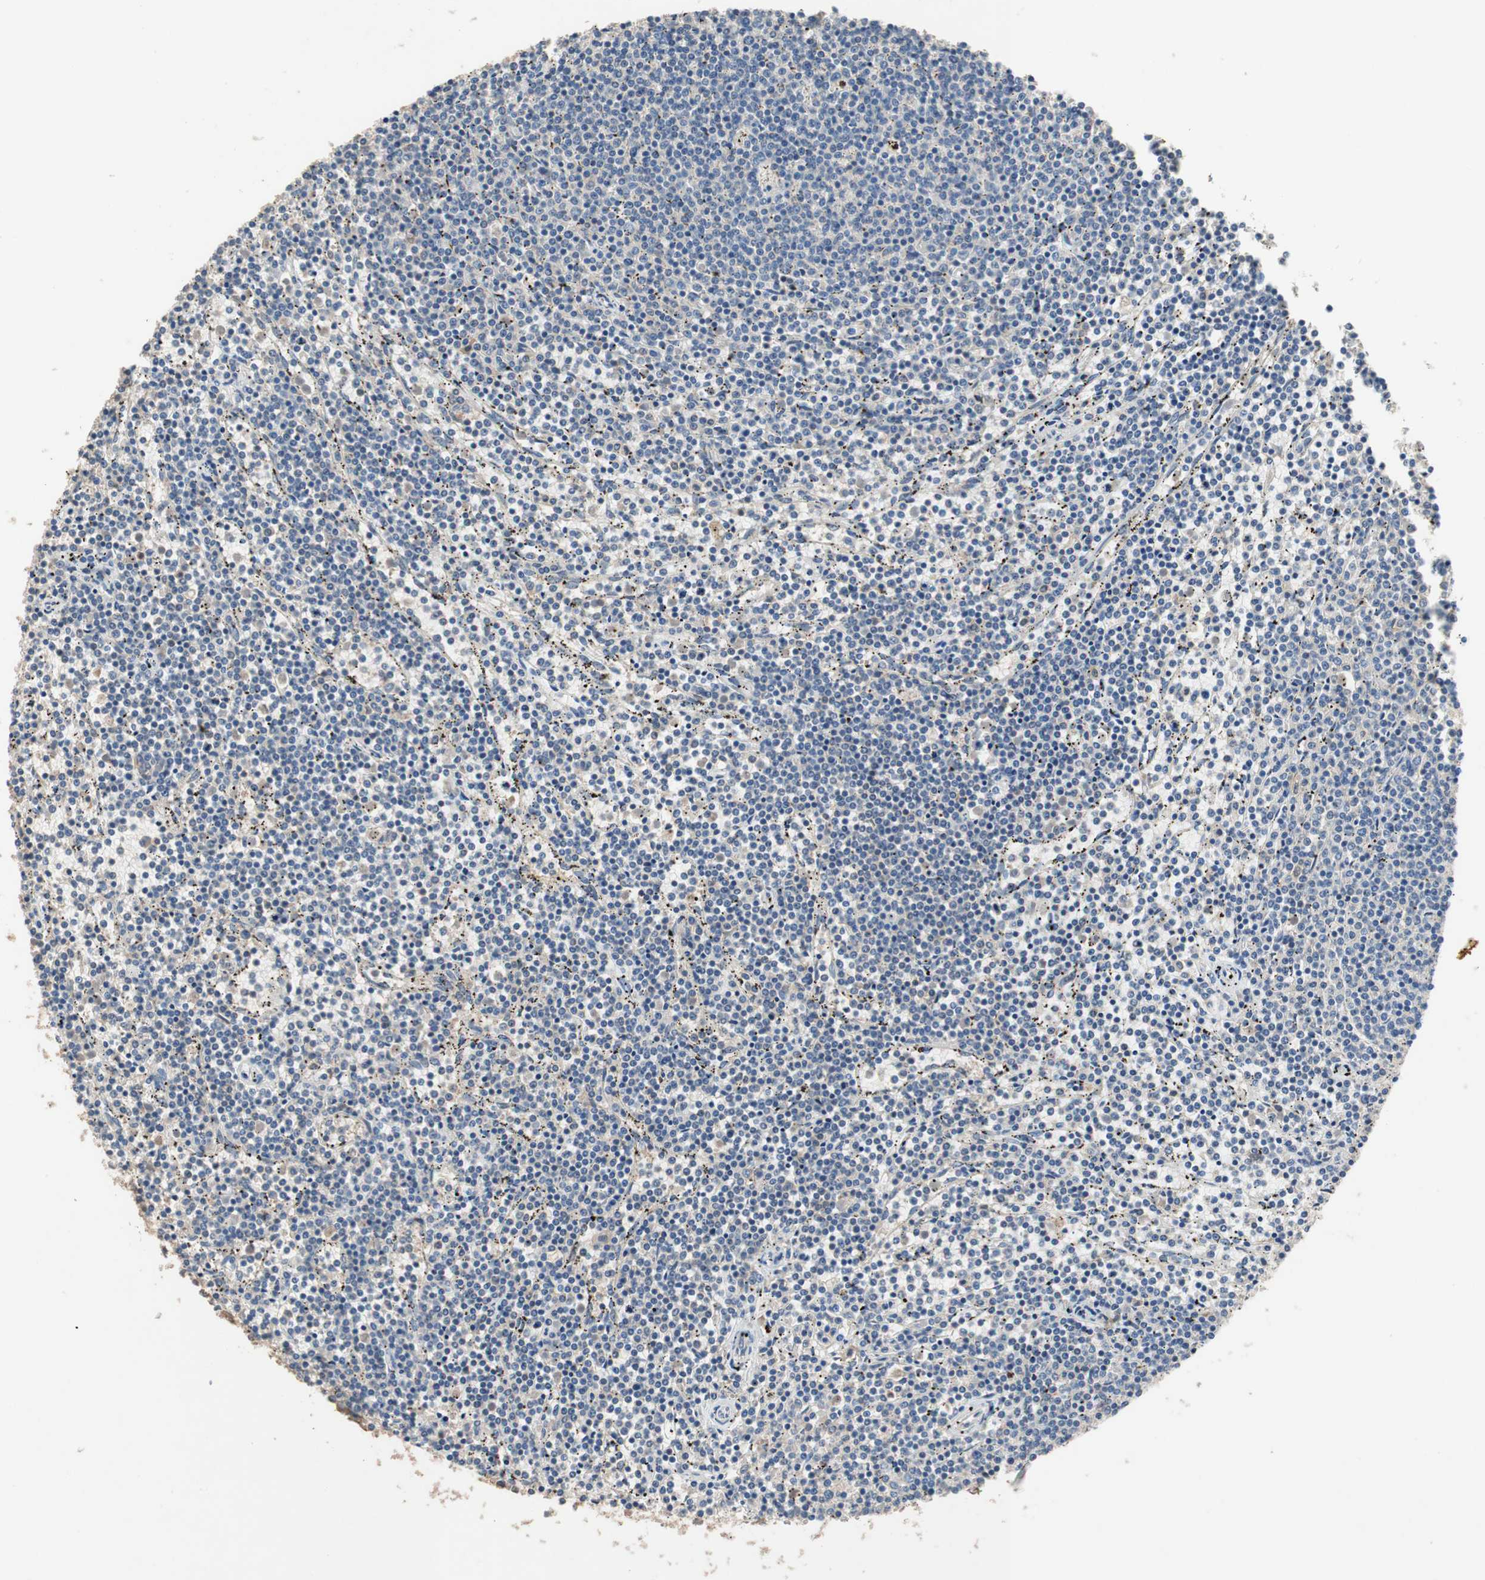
{"staining": {"intensity": "negative", "quantity": "none", "location": "none"}, "tissue": "lymphoma", "cell_type": "Tumor cells", "image_type": "cancer", "snomed": [{"axis": "morphology", "description": "Malignant lymphoma, non-Hodgkin's type, Low grade"}, {"axis": "topography", "description": "Spleen"}], "caption": "There is no significant staining in tumor cells of malignant lymphoma, non-Hodgkin's type (low-grade).", "gene": "ADAP1", "patient": {"sex": "female", "age": 50}}